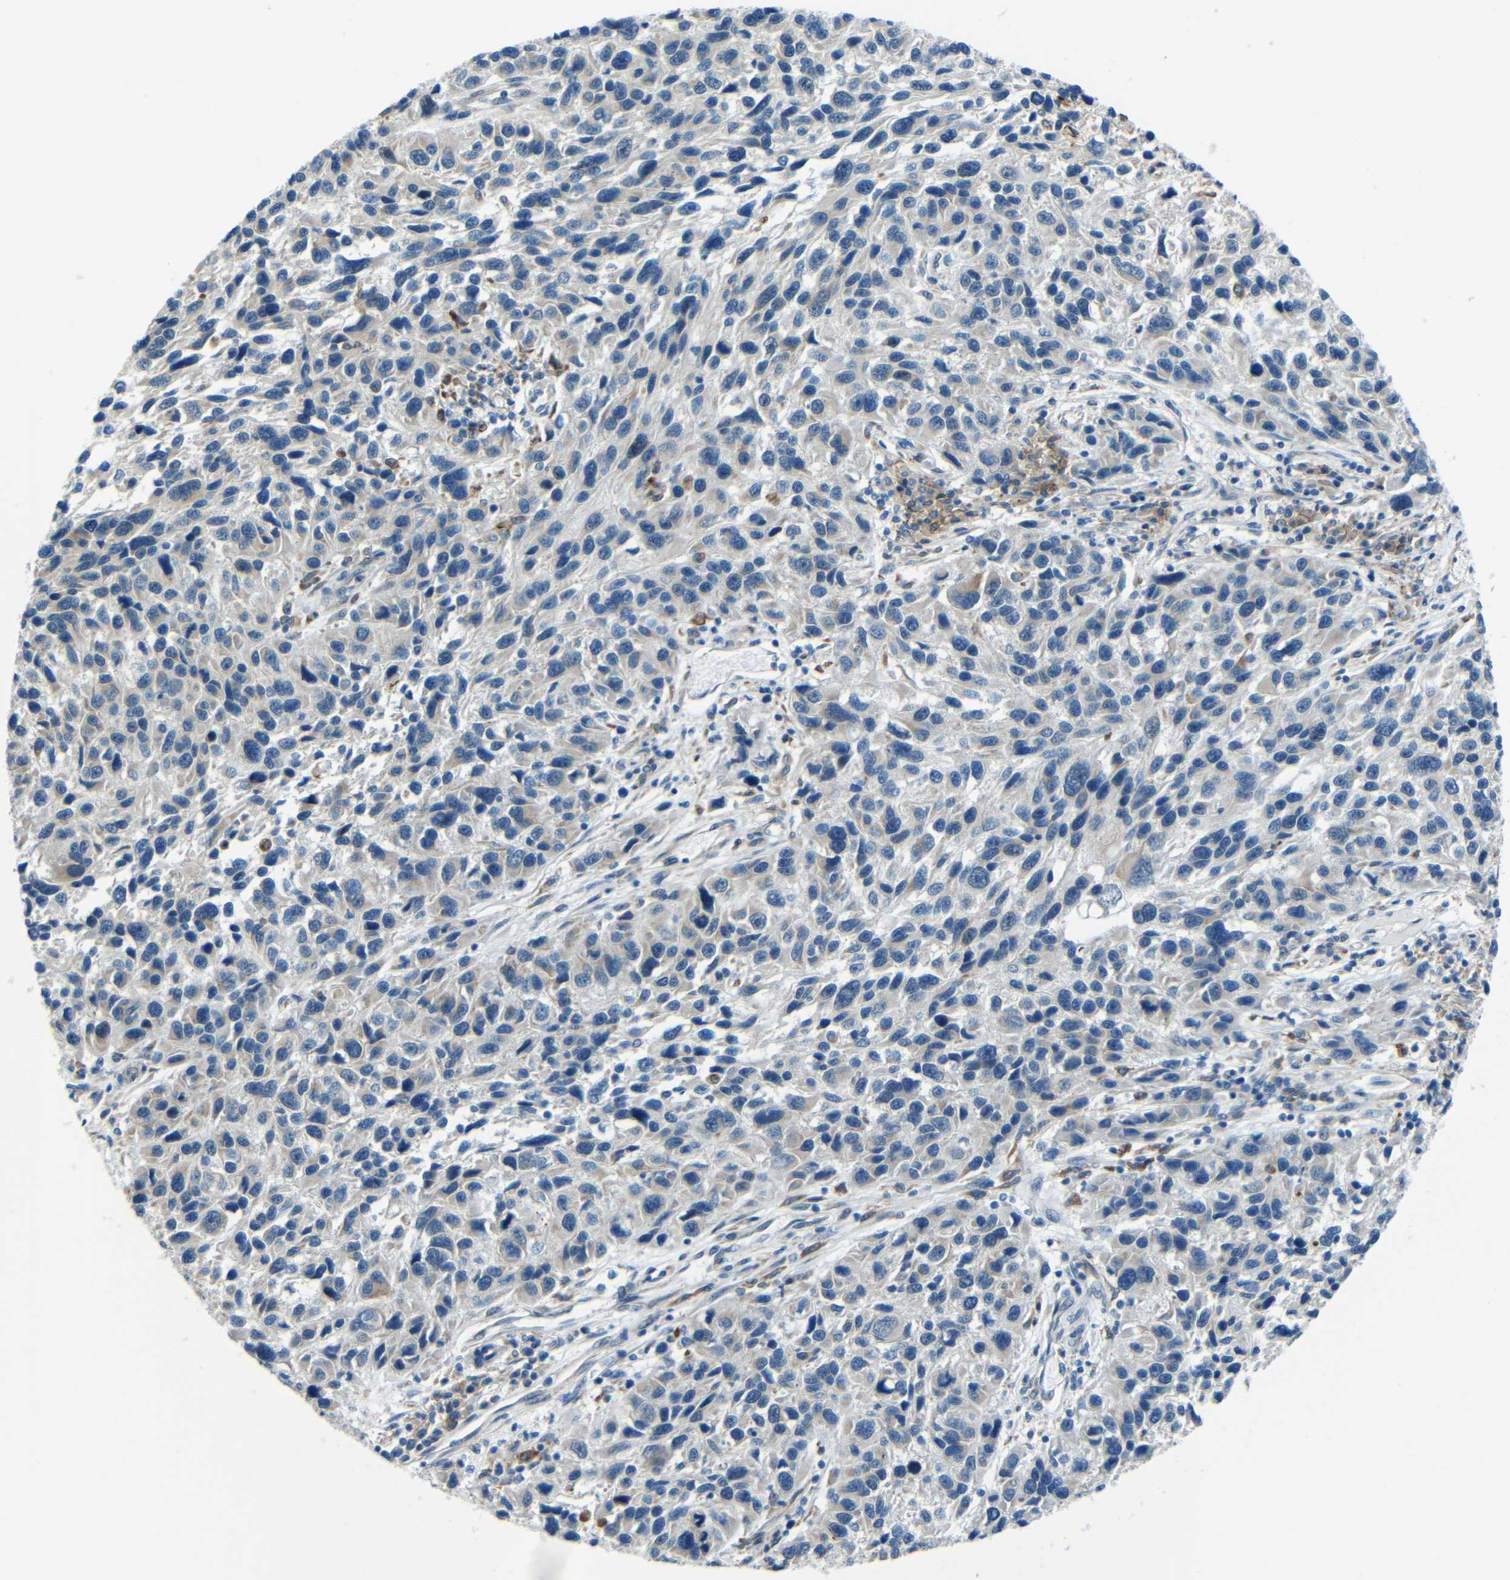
{"staining": {"intensity": "negative", "quantity": "none", "location": "none"}, "tissue": "melanoma", "cell_type": "Tumor cells", "image_type": "cancer", "snomed": [{"axis": "morphology", "description": "Malignant melanoma, NOS"}, {"axis": "topography", "description": "Skin"}], "caption": "DAB (3,3'-diaminobenzidine) immunohistochemical staining of melanoma demonstrates no significant staining in tumor cells.", "gene": "ANKRD22", "patient": {"sex": "male", "age": 53}}